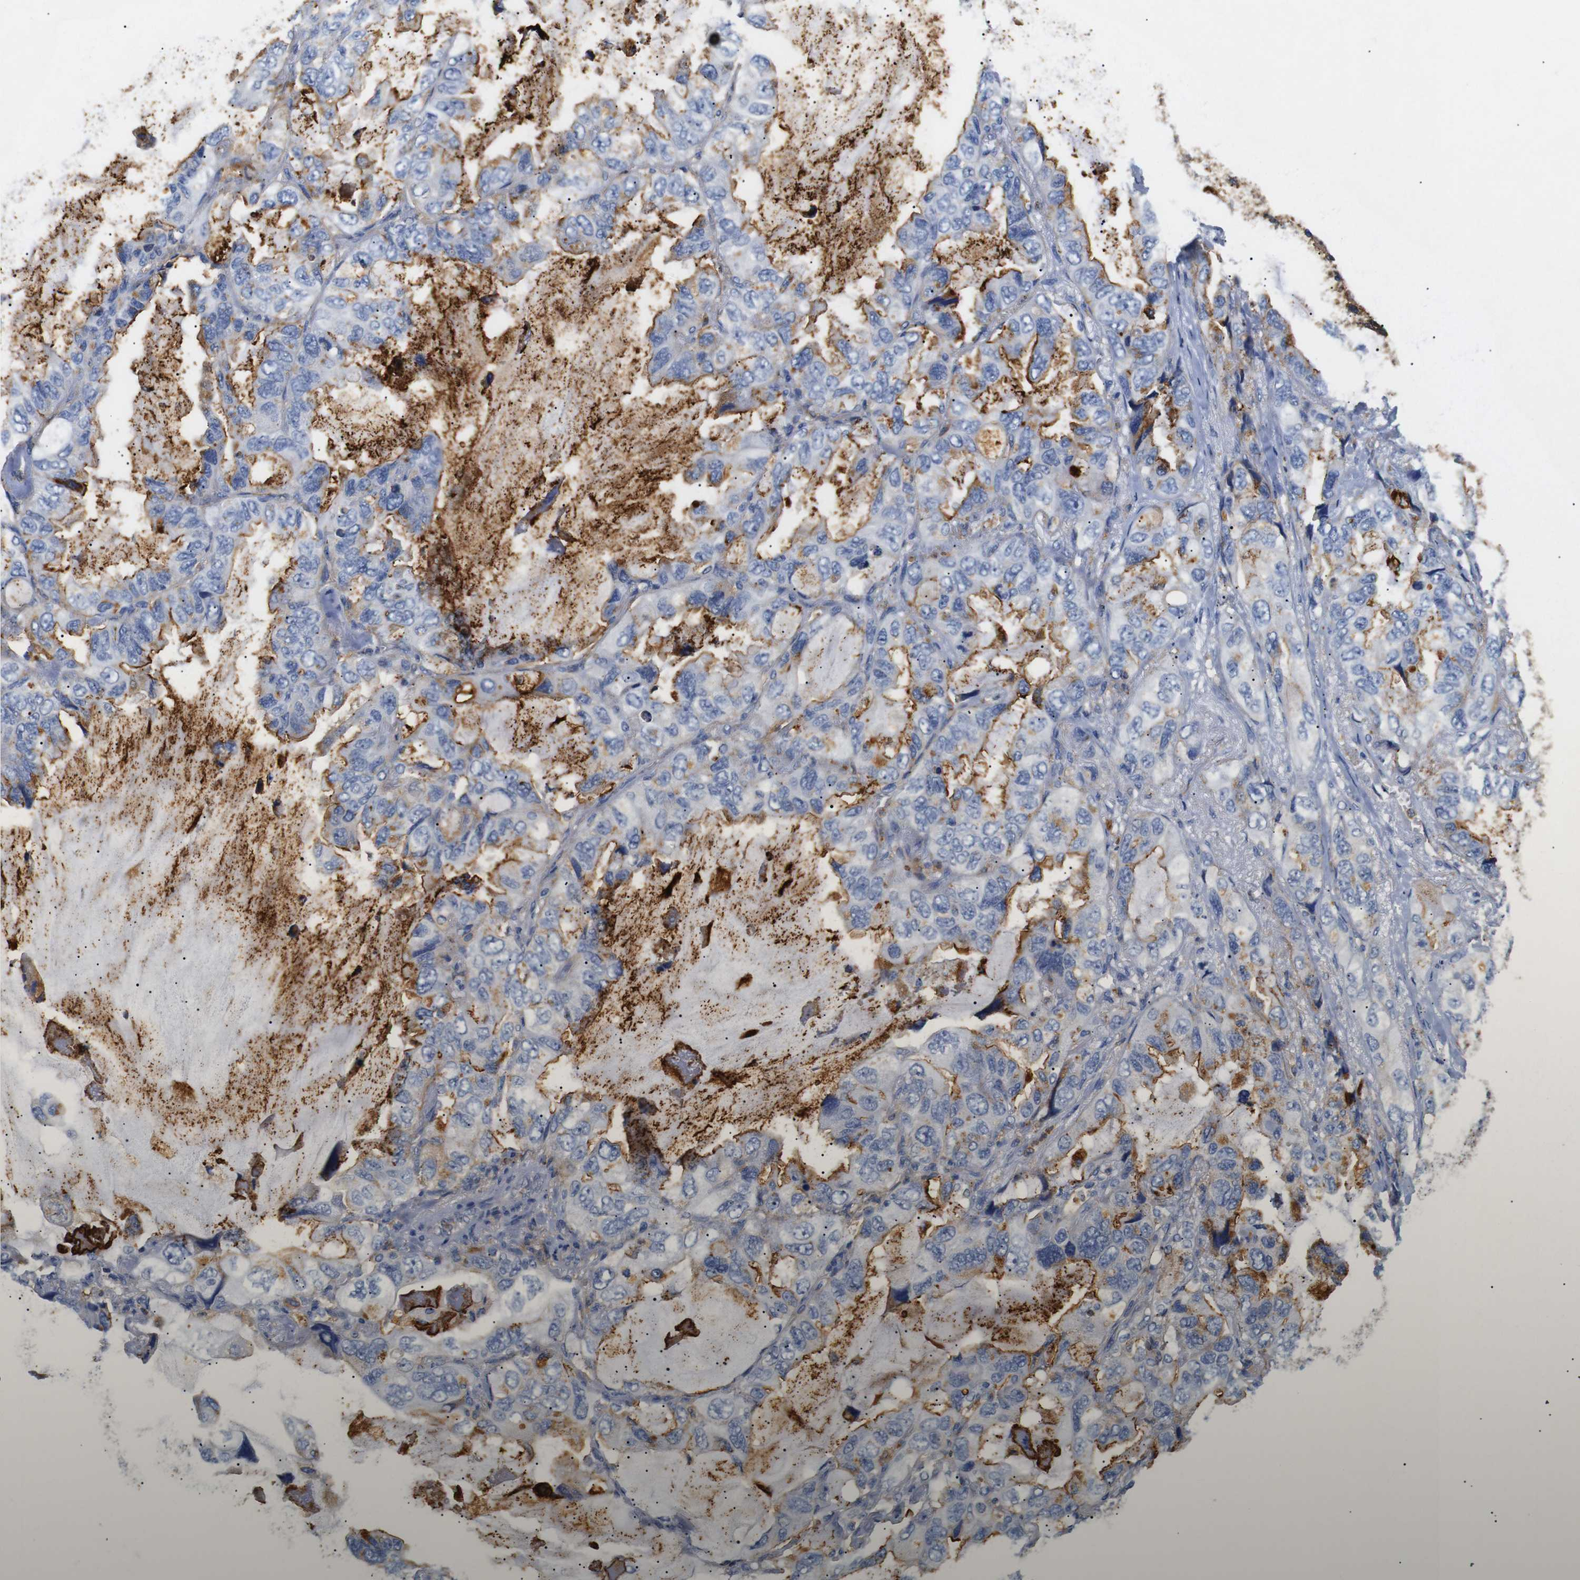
{"staining": {"intensity": "moderate", "quantity": "<25%", "location": "cytoplasmic/membranous"}, "tissue": "lung cancer", "cell_type": "Tumor cells", "image_type": "cancer", "snomed": [{"axis": "morphology", "description": "Squamous cell carcinoma, NOS"}, {"axis": "topography", "description": "Lung"}], "caption": "This histopathology image exhibits immunohistochemistry (IHC) staining of human lung squamous cell carcinoma, with low moderate cytoplasmic/membranous expression in approximately <25% of tumor cells.", "gene": "SDCBP", "patient": {"sex": "female", "age": 73}}